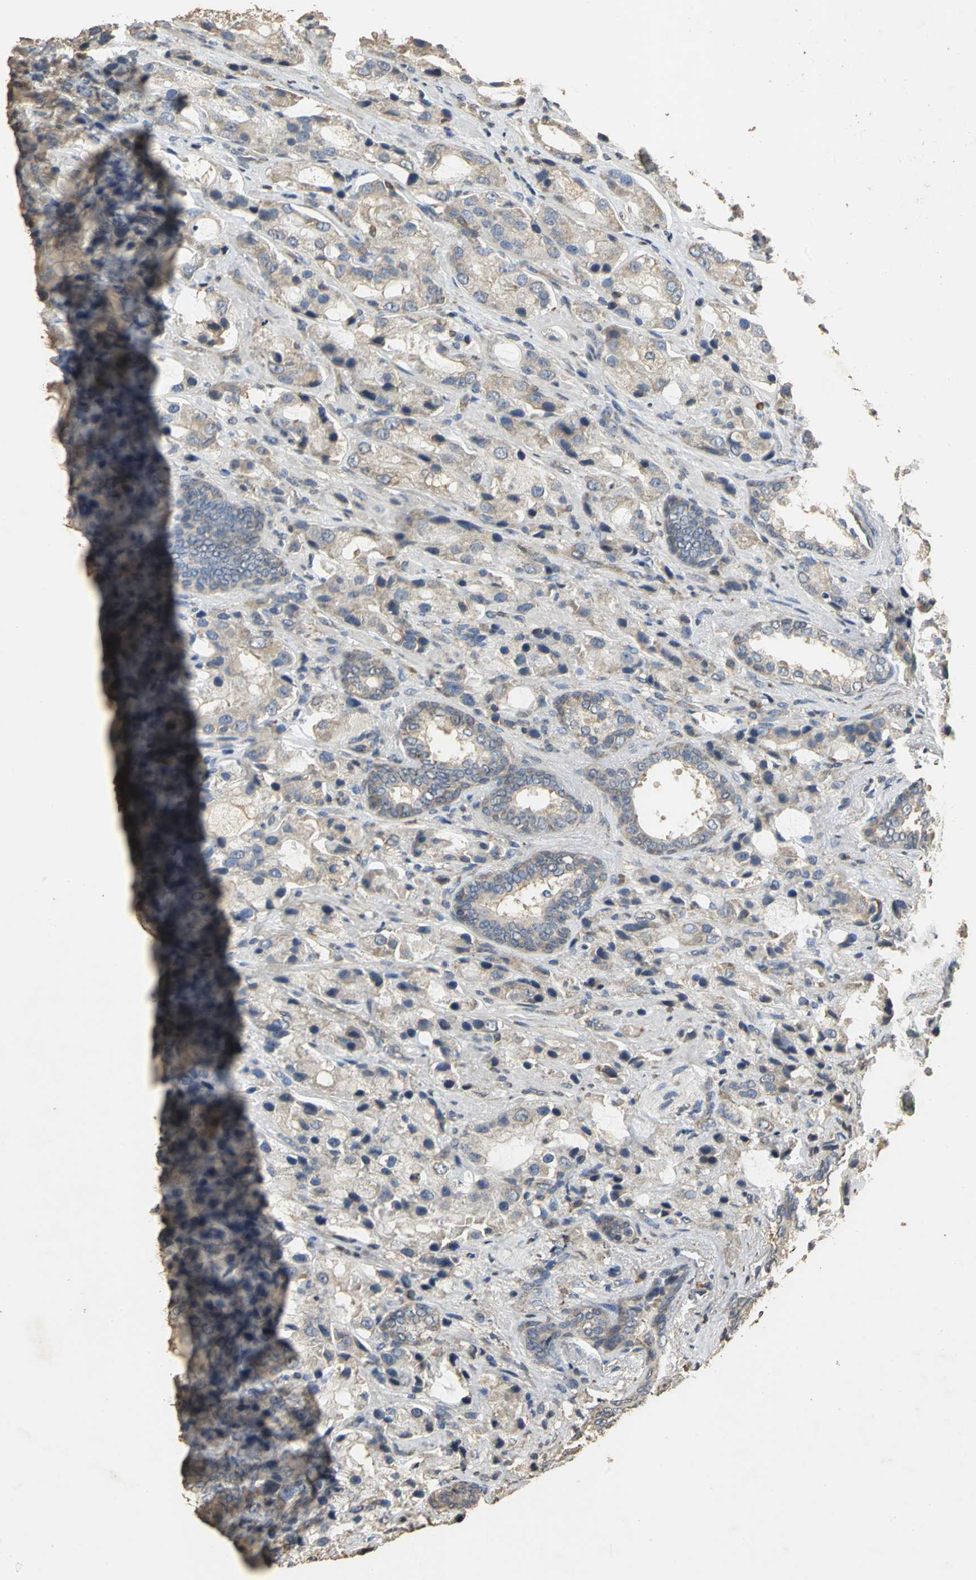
{"staining": {"intensity": "weak", "quantity": ">75%", "location": "cytoplasmic/membranous"}, "tissue": "prostate cancer", "cell_type": "Tumor cells", "image_type": "cancer", "snomed": [{"axis": "morphology", "description": "Adenocarcinoma, High grade"}, {"axis": "topography", "description": "Prostate"}], "caption": "Human prostate adenocarcinoma (high-grade) stained with a brown dye reveals weak cytoplasmic/membranous positive expression in about >75% of tumor cells.", "gene": "ACSL4", "patient": {"sex": "male", "age": 70}}